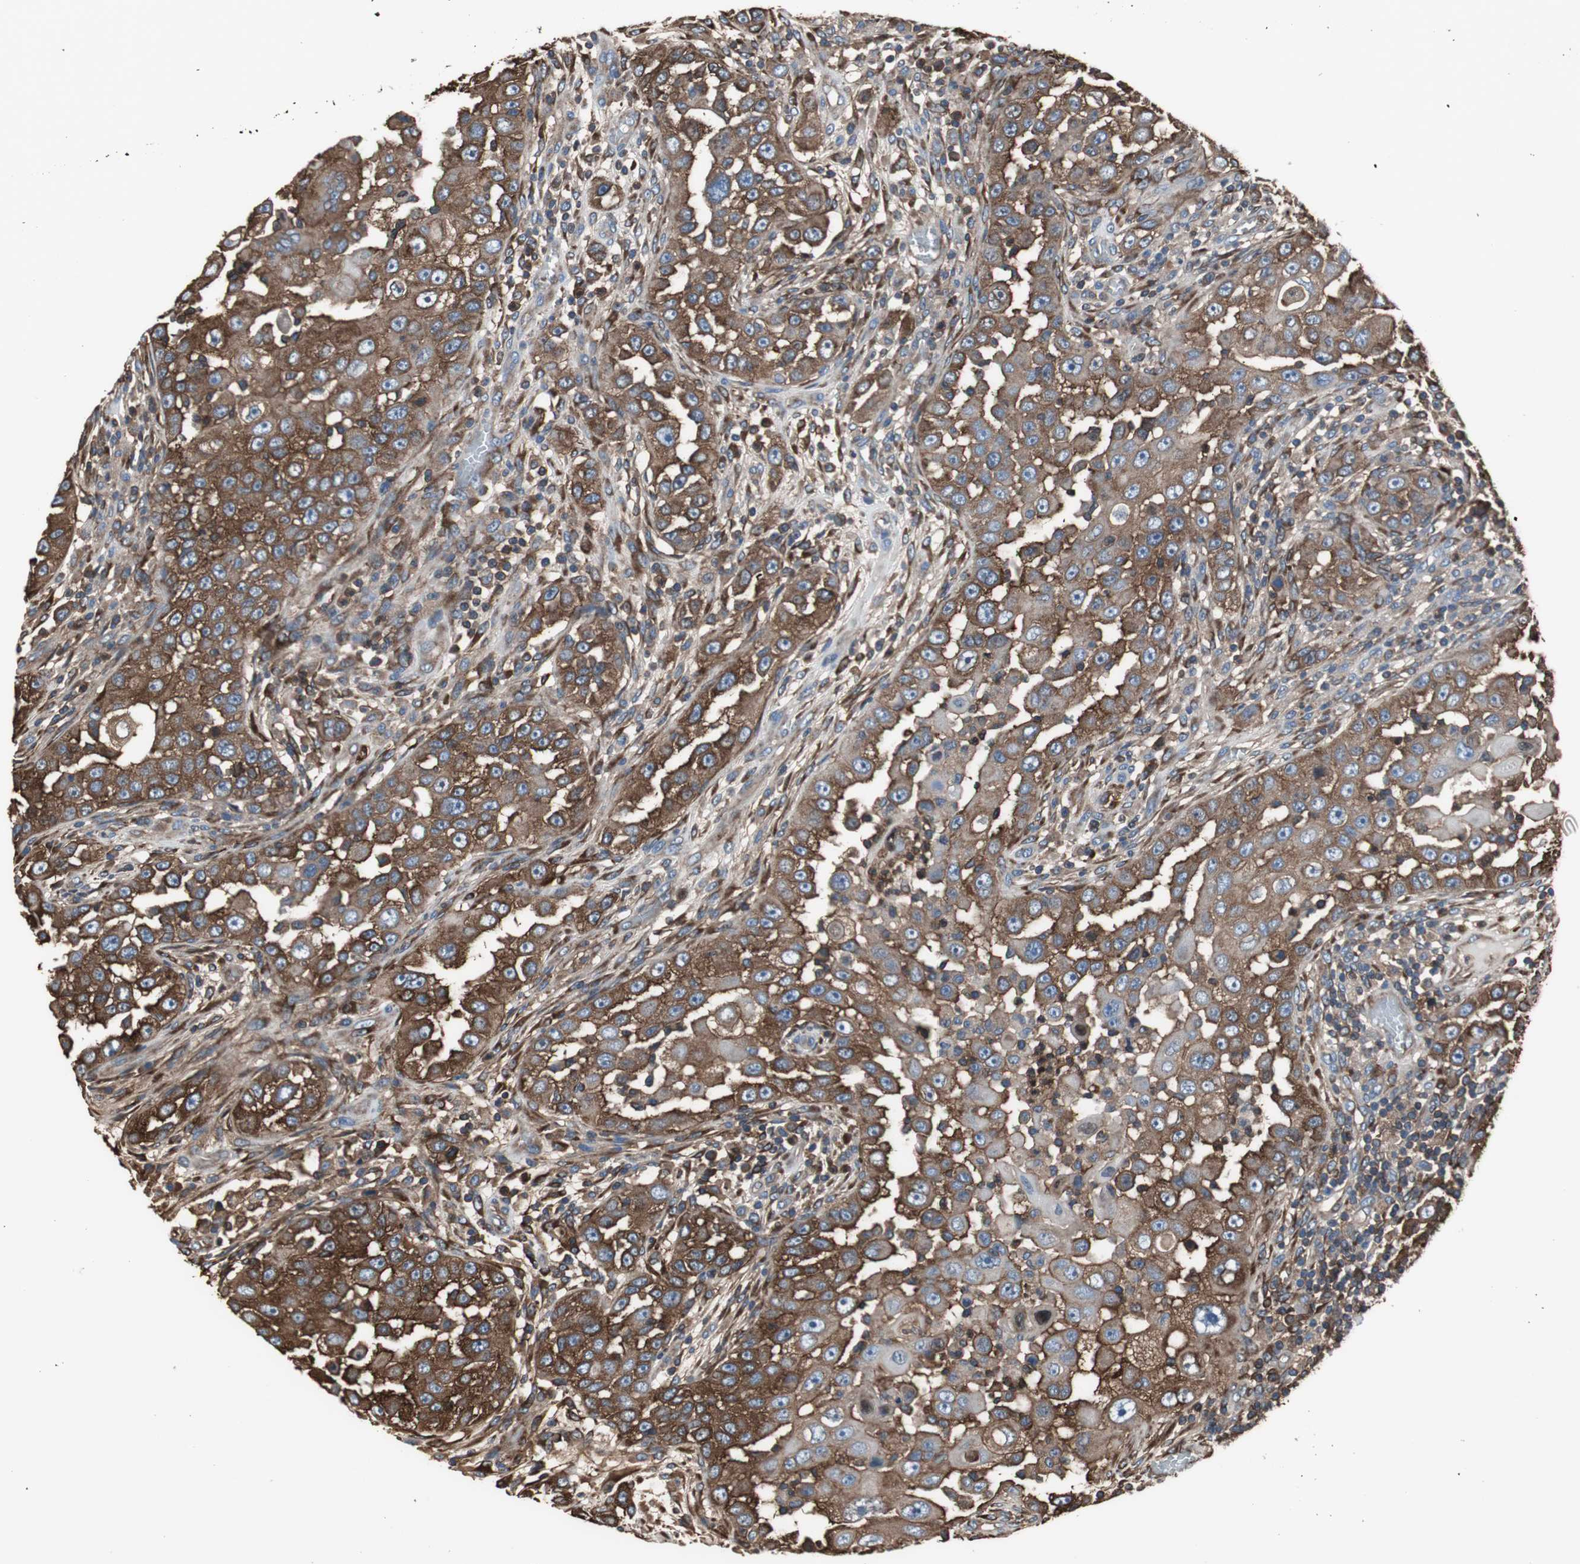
{"staining": {"intensity": "strong", "quantity": ">75%", "location": "cytoplasmic/membranous"}, "tissue": "head and neck cancer", "cell_type": "Tumor cells", "image_type": "cancer", "snomed": [{"axis": "morphology", "description": "Carcinoma, NOS"}, {"axis": "topography", "description": "Head-Neck"}], "caption": "Immunohistochemical staining of human head and neck carcinoma exhibits high levels of strong cytoplasmic/membranous positivity in about >75% of tumor cells. The protein of interest is shown in brown color, while the nuclei are stained blue.", "gene": "ACTN1", "patient": {"sex": "male", "age": 87}}